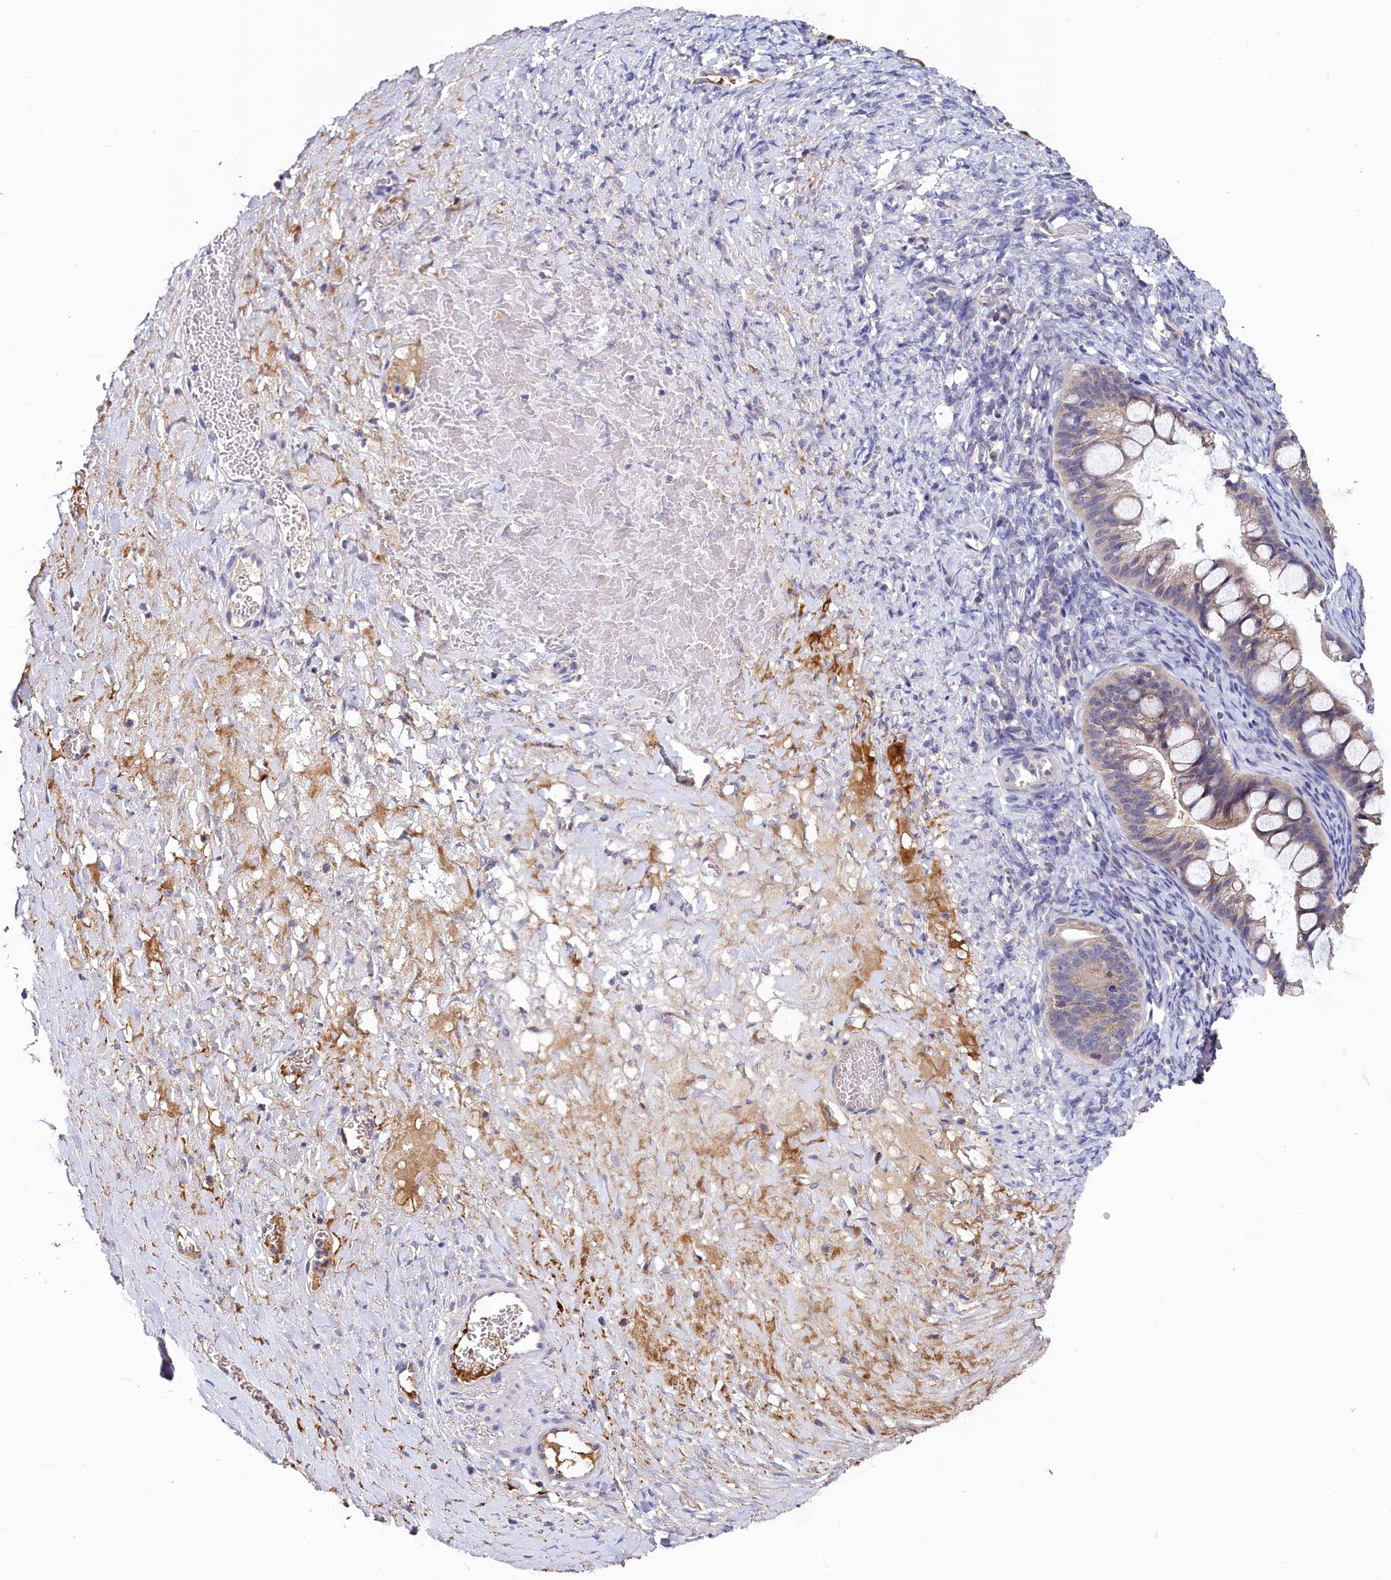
{"staining": {"intensity": "weak", "quantity": "25%-75%", "location": "cytoplasmic/membranous"}, "tissue": "ovarian cancer", "cell_type": "Tumor cells", "image_type": "cancer", "snomed": [{"axis": "morphology", "description": "Cystadenocarcinoma, mucinous, NOS"}, {"axis": "topography", "description": "Ovary"}], "caption": "Immunohistochemical staining of ovarian cancer (mucinous cystadenocarcinoma) shows low levels of weak cytoplasmic/membranous protein expression in about 25%-75% of tumor cells. Immunohistochemistry stains the protein in brown and the nuclei are stained blue.", "gene": "SPINK9", "patient": {"sex": "female", "age": 73}}